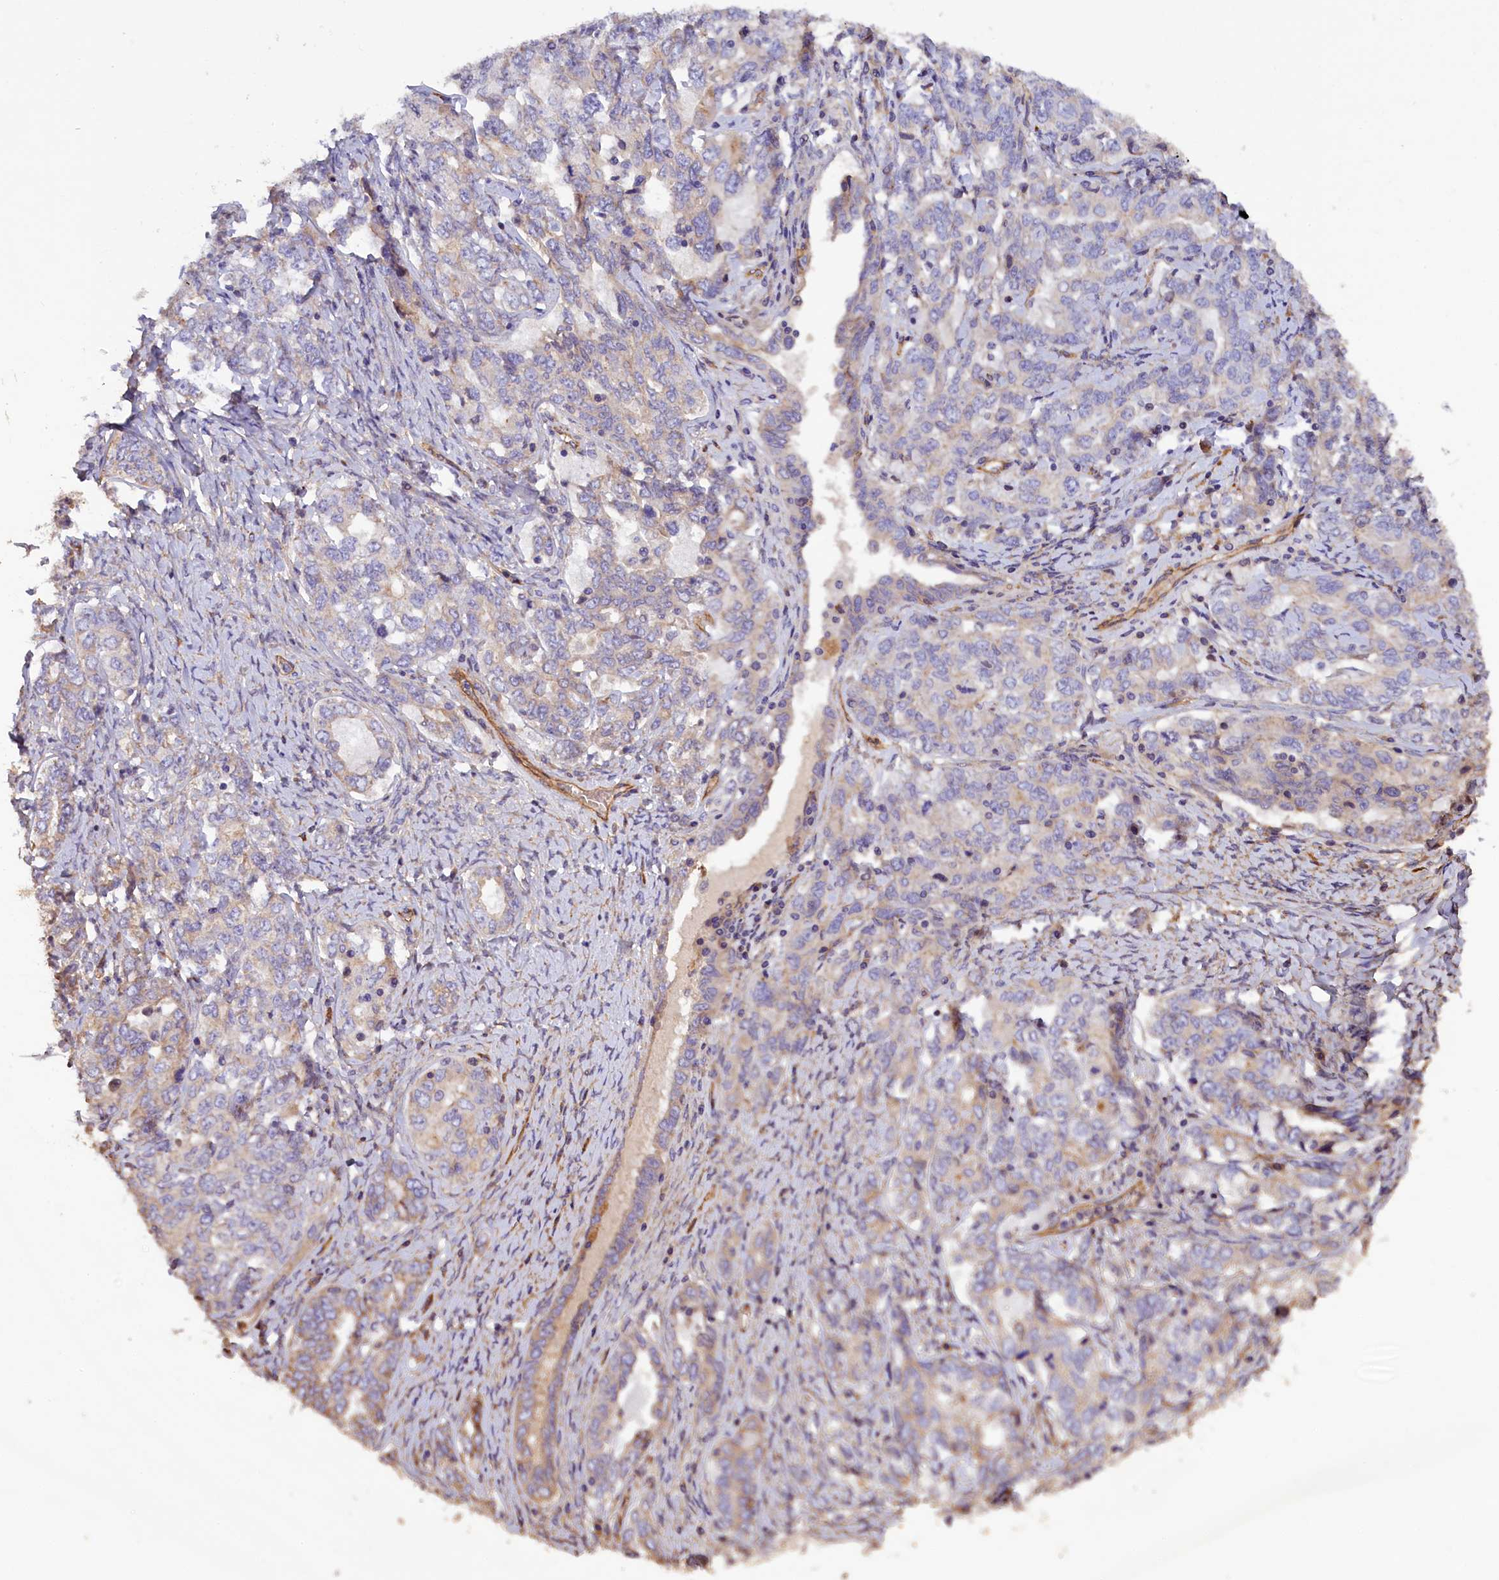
{"staining": {"intensity": "weak", "quantity": "25%-75%", "location": "cytoplasmic/membranous"}, "tissue": "ovarian cancer", "cell_type": "Tumor cells", "image_type": "cancer", "snomed": [{"axis": "morphology", "description": "Carcinoma, endometroid"}, {"axis": "topography", "description": "Ovary"}], "caption": "Protein expression analysis of human ovarian cancer (endometroid carcinoma) reveals weak cytoplasmic/membranous staining in approximately 25%-75% of tumor cells. Immunohistochemistry (ihc) stains the protein in brown and the nuclei are stained blue.", "gene": "ERMARD", "patient": {"sex": "female", "age": 62}}